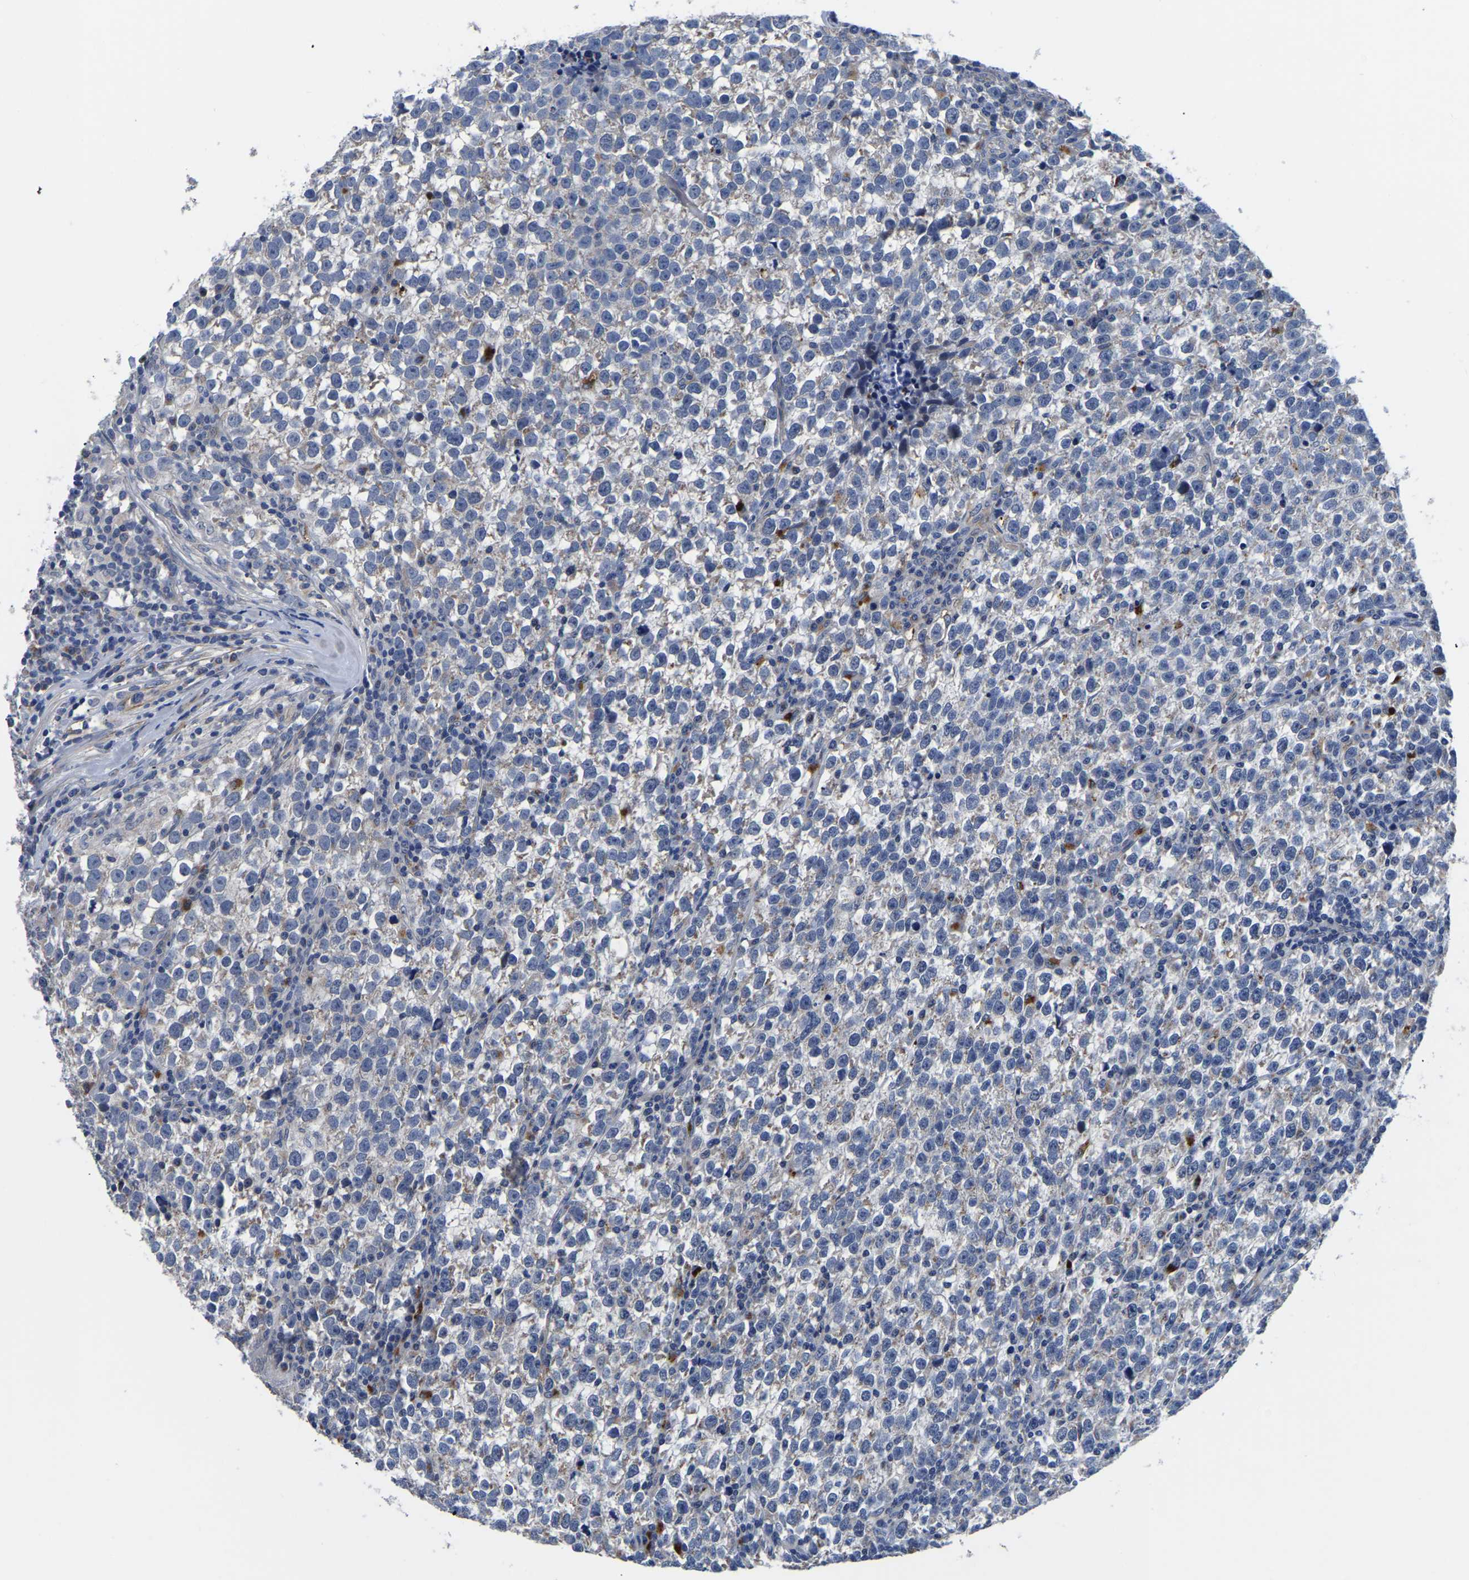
{"staining": {"intensity": "negative", "quantity": "none", "location": "none"}, "tissue": "testis cancer", "cell_type": "Tumor cells", "image_type": "cancer", "snomed": [{"axis": "morphology", "description": "Normal tissue, NOS"}, {"axis": "morphology", "description": "Seminoma, NOS"}, {"axis": "topography", "description": "Testis"}], "caption": "Immunohistochemistry (IHC) histopathology image of human testis cancer (seminoma) stained for a protein (brown), which displays no positivity in tumor cells.", "gene": "PDLIM7", "patient": {"sex": "male", "age": 43}}